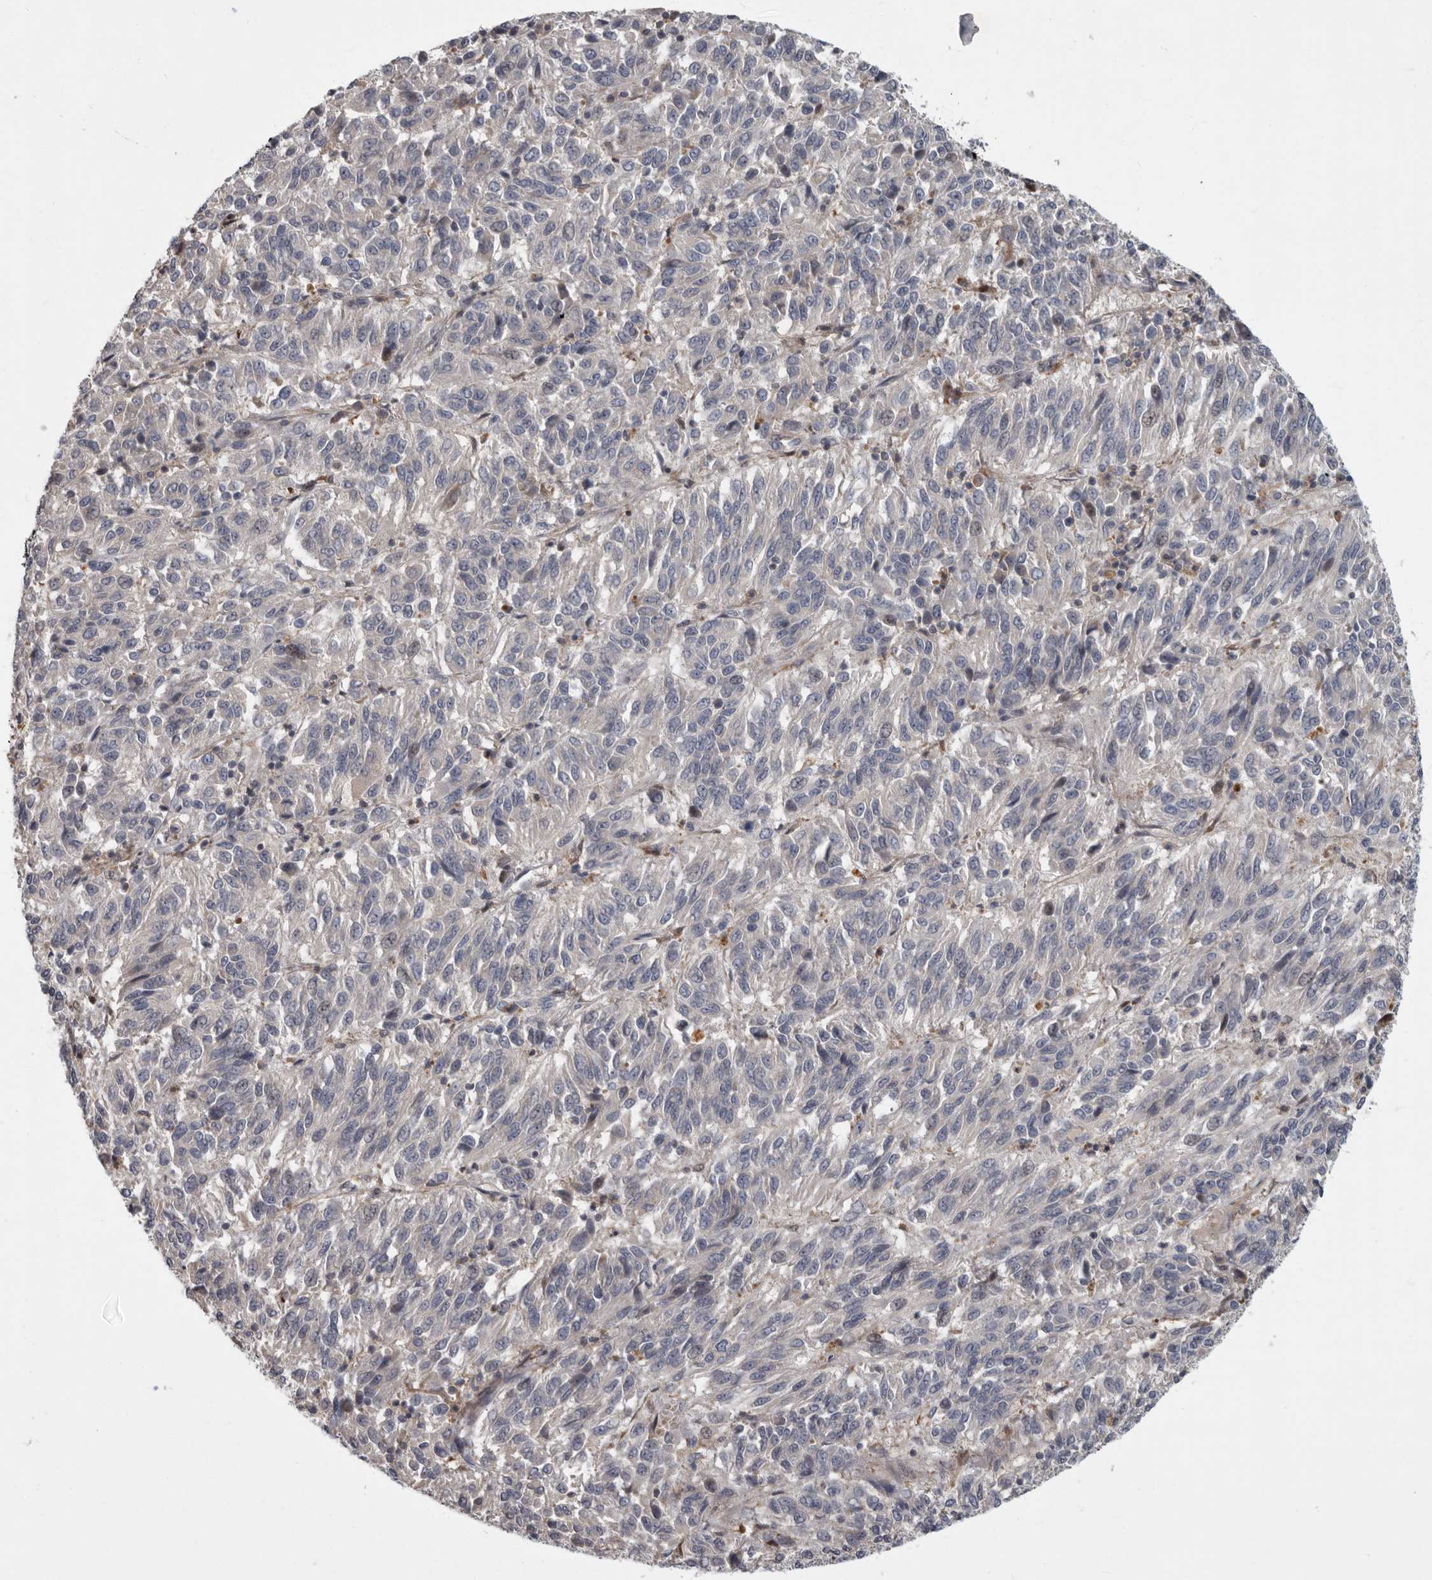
{"staining": {"intensity": "negative", "quantity": "none", "location": "none"}, "tissue": "melanoma", "cell_type": "Tumor cells", "image_type": "cancer", "snomed": [{"axis": "morphology", "description": "Malignant melanoma, Metastatic site"}, {"axis": "topography", "description": "Lung"}], "caption": "Malignant melanoma (metastatic site) was stained to show a protein in brown. There is no significant staining in tumor cells.", "gene": "PDE7A", "patient": {"sex": "male", "age": 64}}